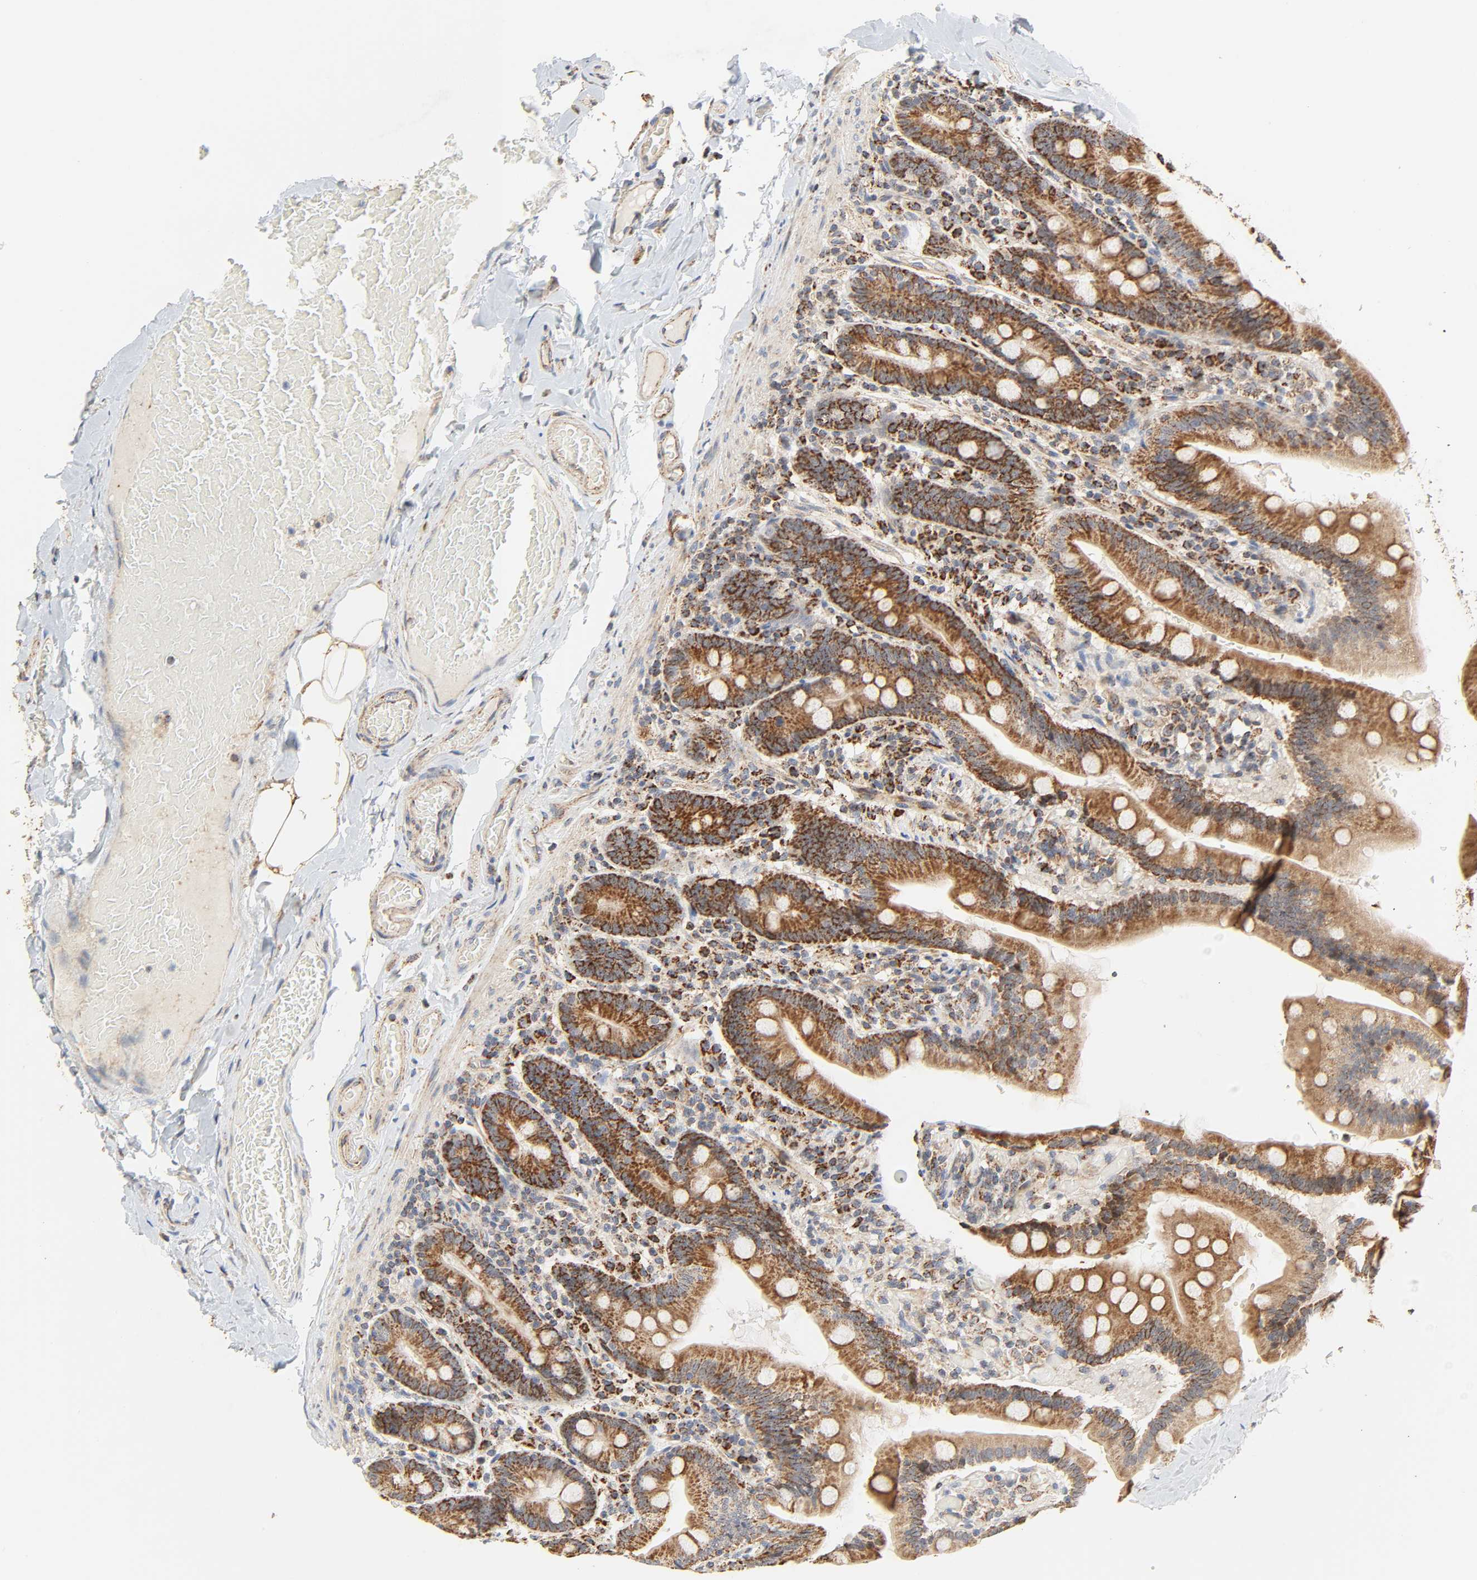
{"staining": {"intensity": "strong", "quantity": ">75%", "location": "cytoplasmic/membranous"}, "tissue": "duodenum", "cell_type": "Glandular cells", "image_type": "normal", "snomed": [{"axis": "morphology", "description": "Normal tissue, NOS"}, {"axis": "topography", "description": "Duodenum"}], "caption": "The micrograph reveals immunohistochemical staining of unremarkable duodenum. There is strong cytoplasmic/membranous expression is identified in about >75% of glandular cells. Nuclei are stained in blue.", "gene": "ZMAT5", "patient": {"sex": "male", "age": 66}}